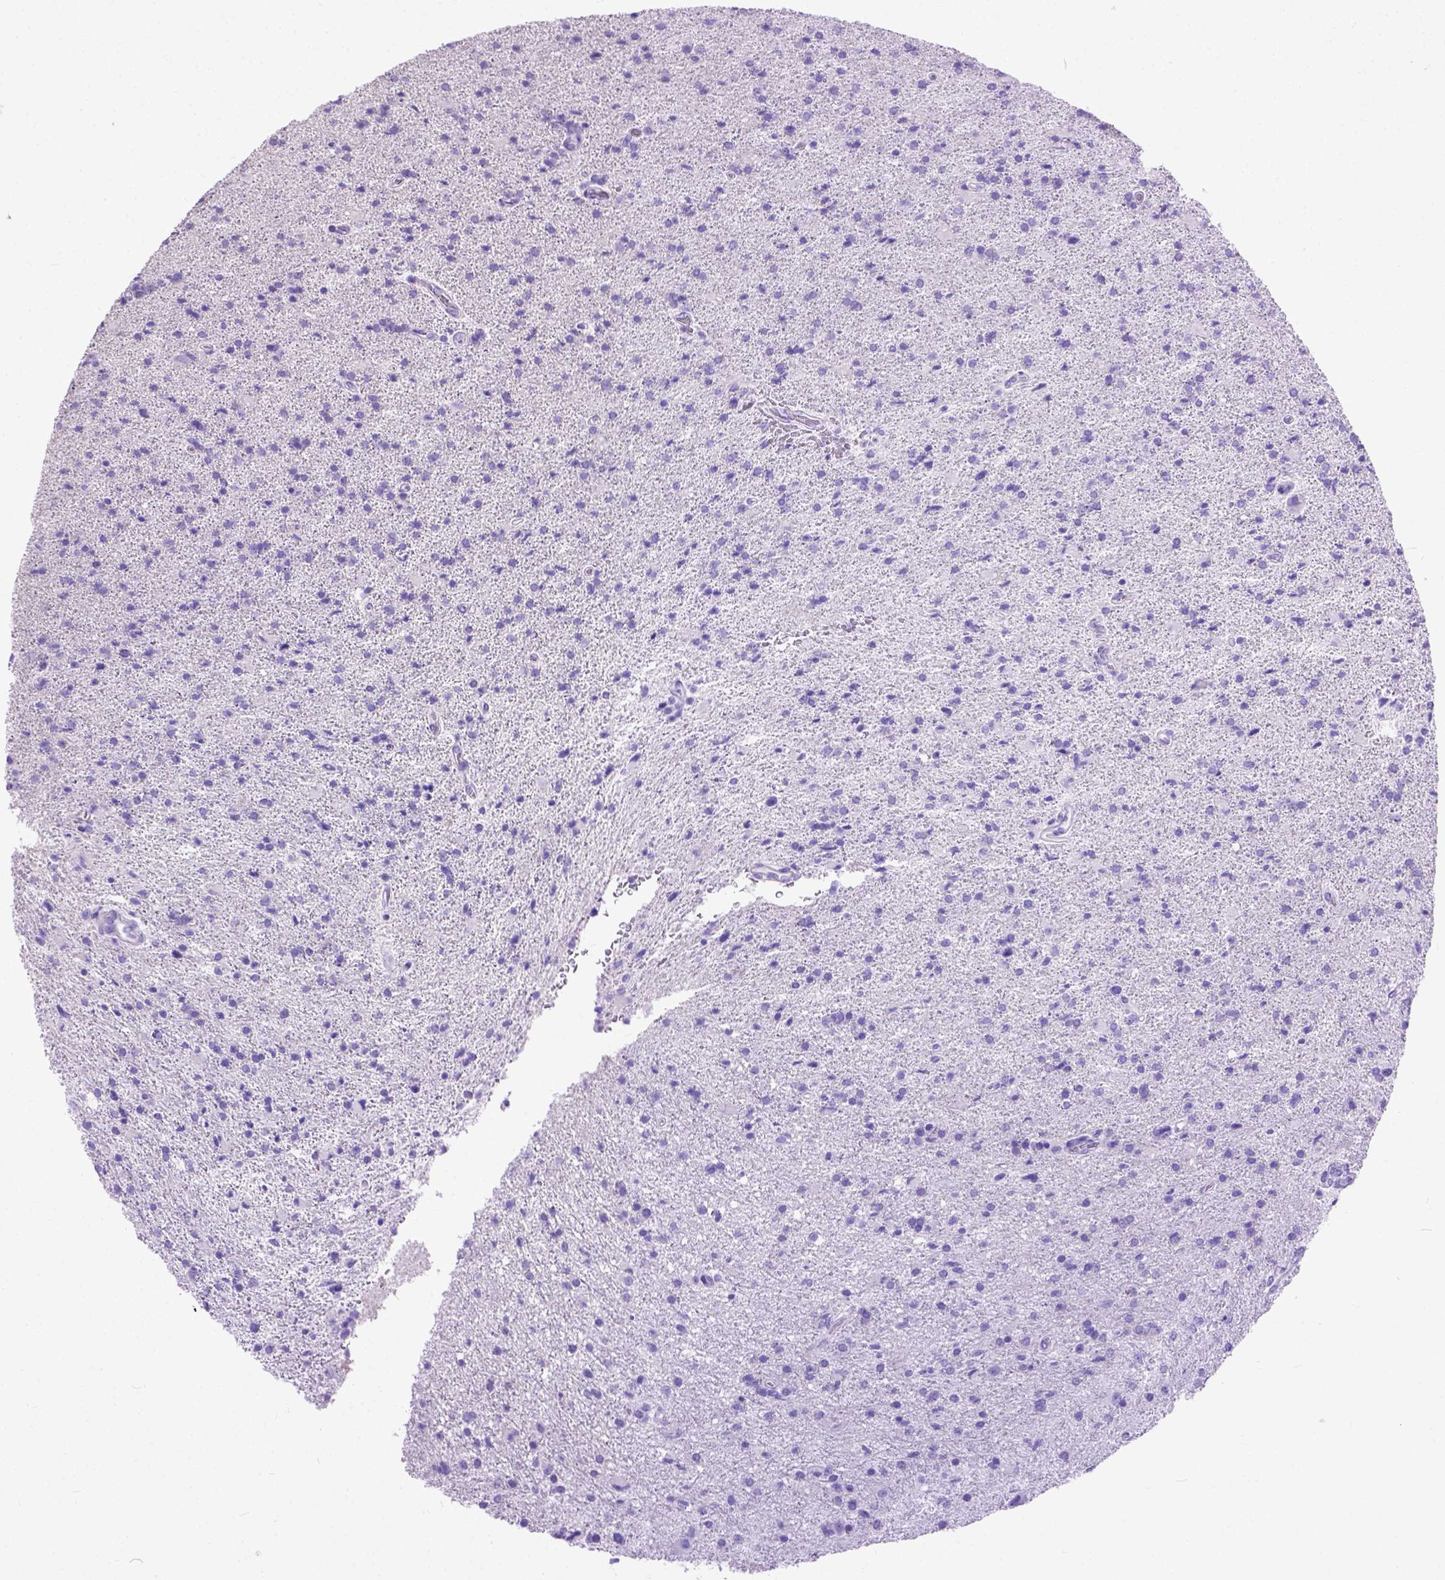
{"staining": {"intensity": "negative", "quantity": "none", "location": "none"}, "tissue": "glioma", "cell_type": "Tumor cells", "image_type": "cancer", "snomed": [{"axis": "morphology", "description": "Glioma, malignant, High grade"}, {"axis": "topography", "description": "Cerebral cortex"}], "caption": "High magnification brightfield microscopy of high-grade glioma (malignant) stained with DAB (brown) and counterstained with hematoxylin (blue): tumor cells show no significant staining.", "gene": "ODAD3", "patient": {"sex": "male", "age": 70}}